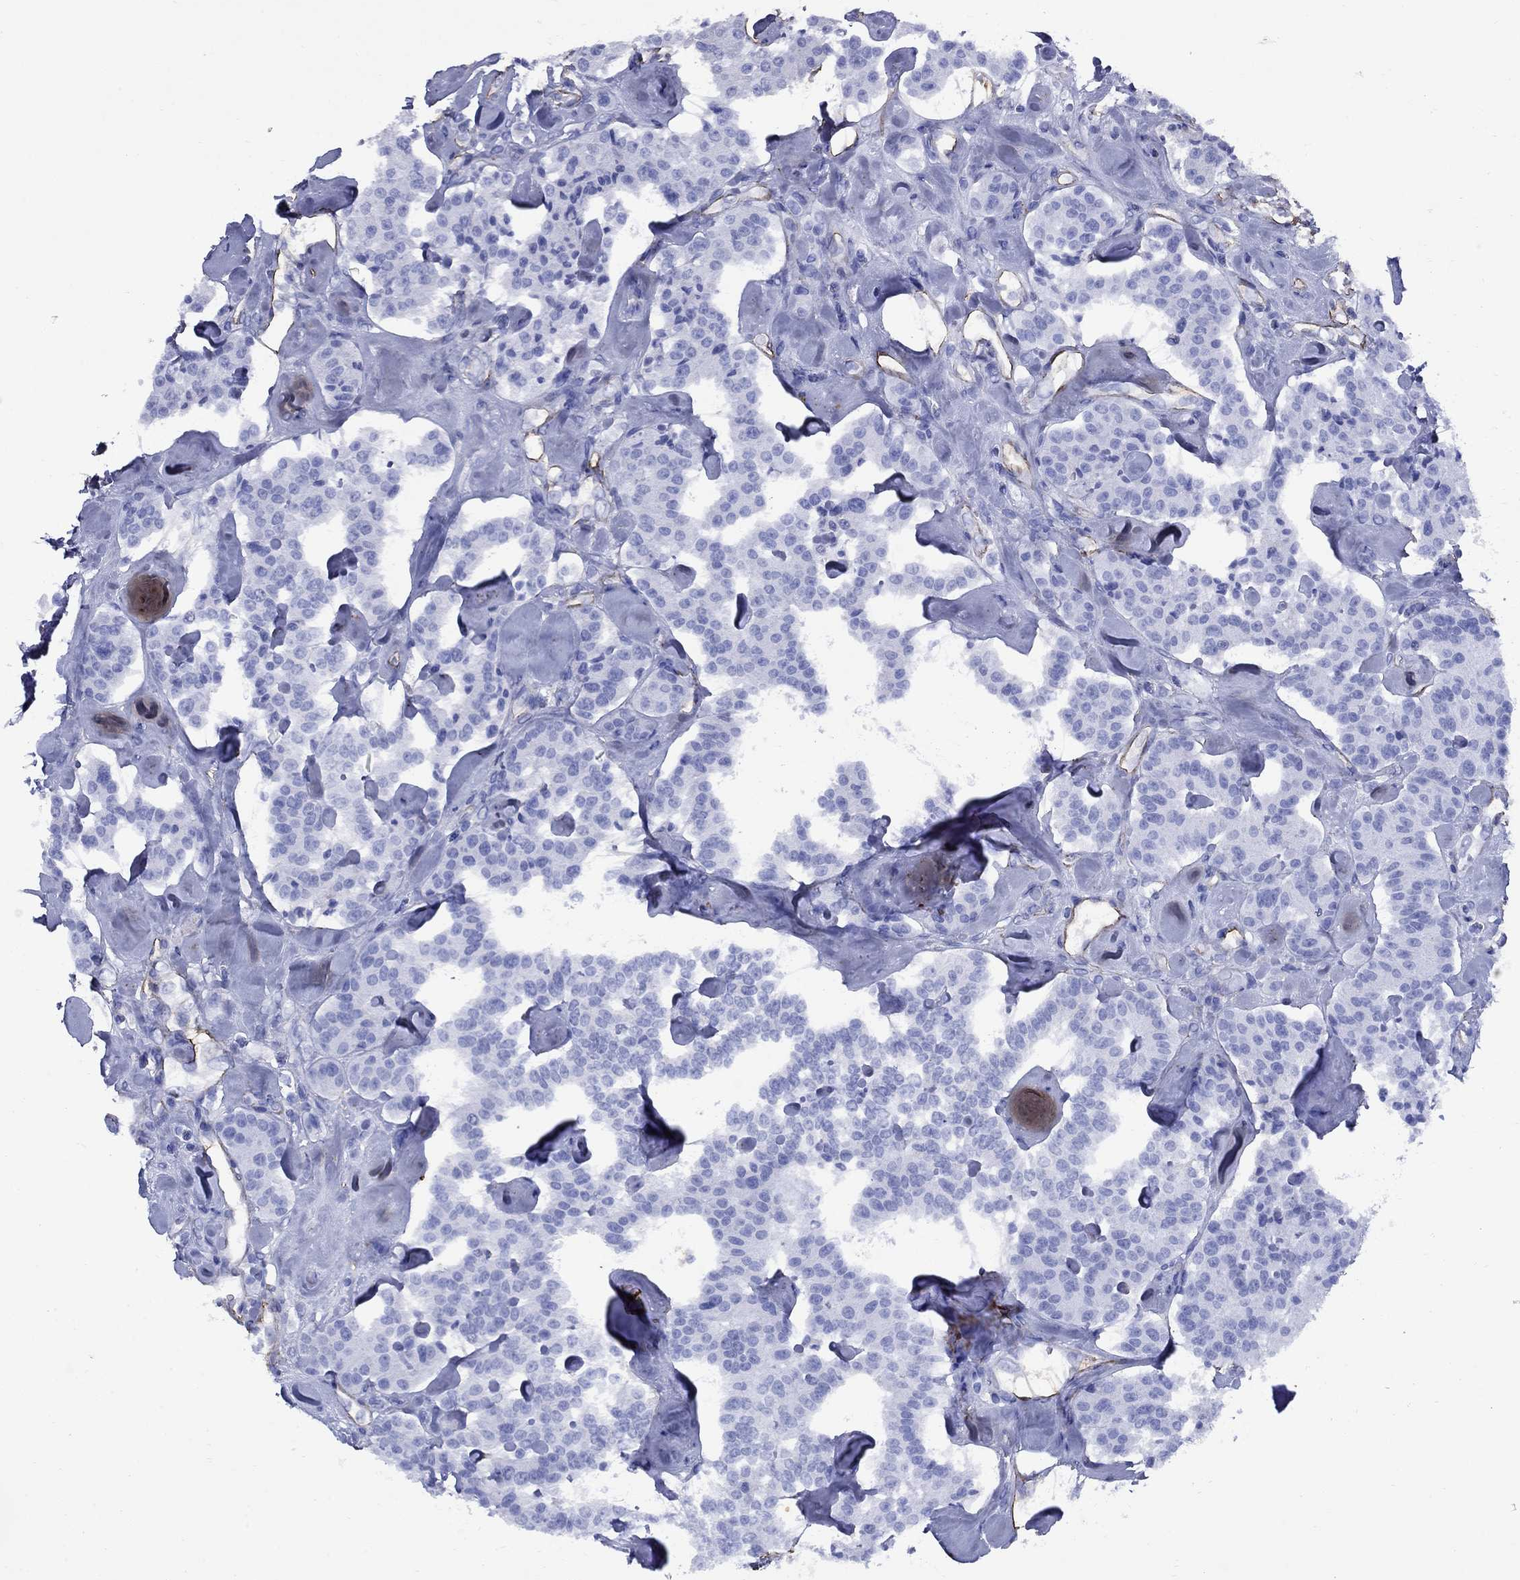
{"staining": {"intensity": "negative", "quantity": "none", "location": "none"}, "tissue": "carcinoid", "cell_type": "Tumor cells", "image_type": "cancer", "snomed": [{"axis": "morphology", "description": "Carcinoid, malignant, NOS"}, {"axis": "topography", "description": "Pancreas"}], "caption": "Immunohistochemistry photomicrograph of neoplastic tissue: human carcinoid (malignant) stained with DAB (3,3'-diaminobenzidine) demonstrates no significant protein expression in tumor cells.", "gene": "VTN", "patient": {"sex": "male", "age": 41}}